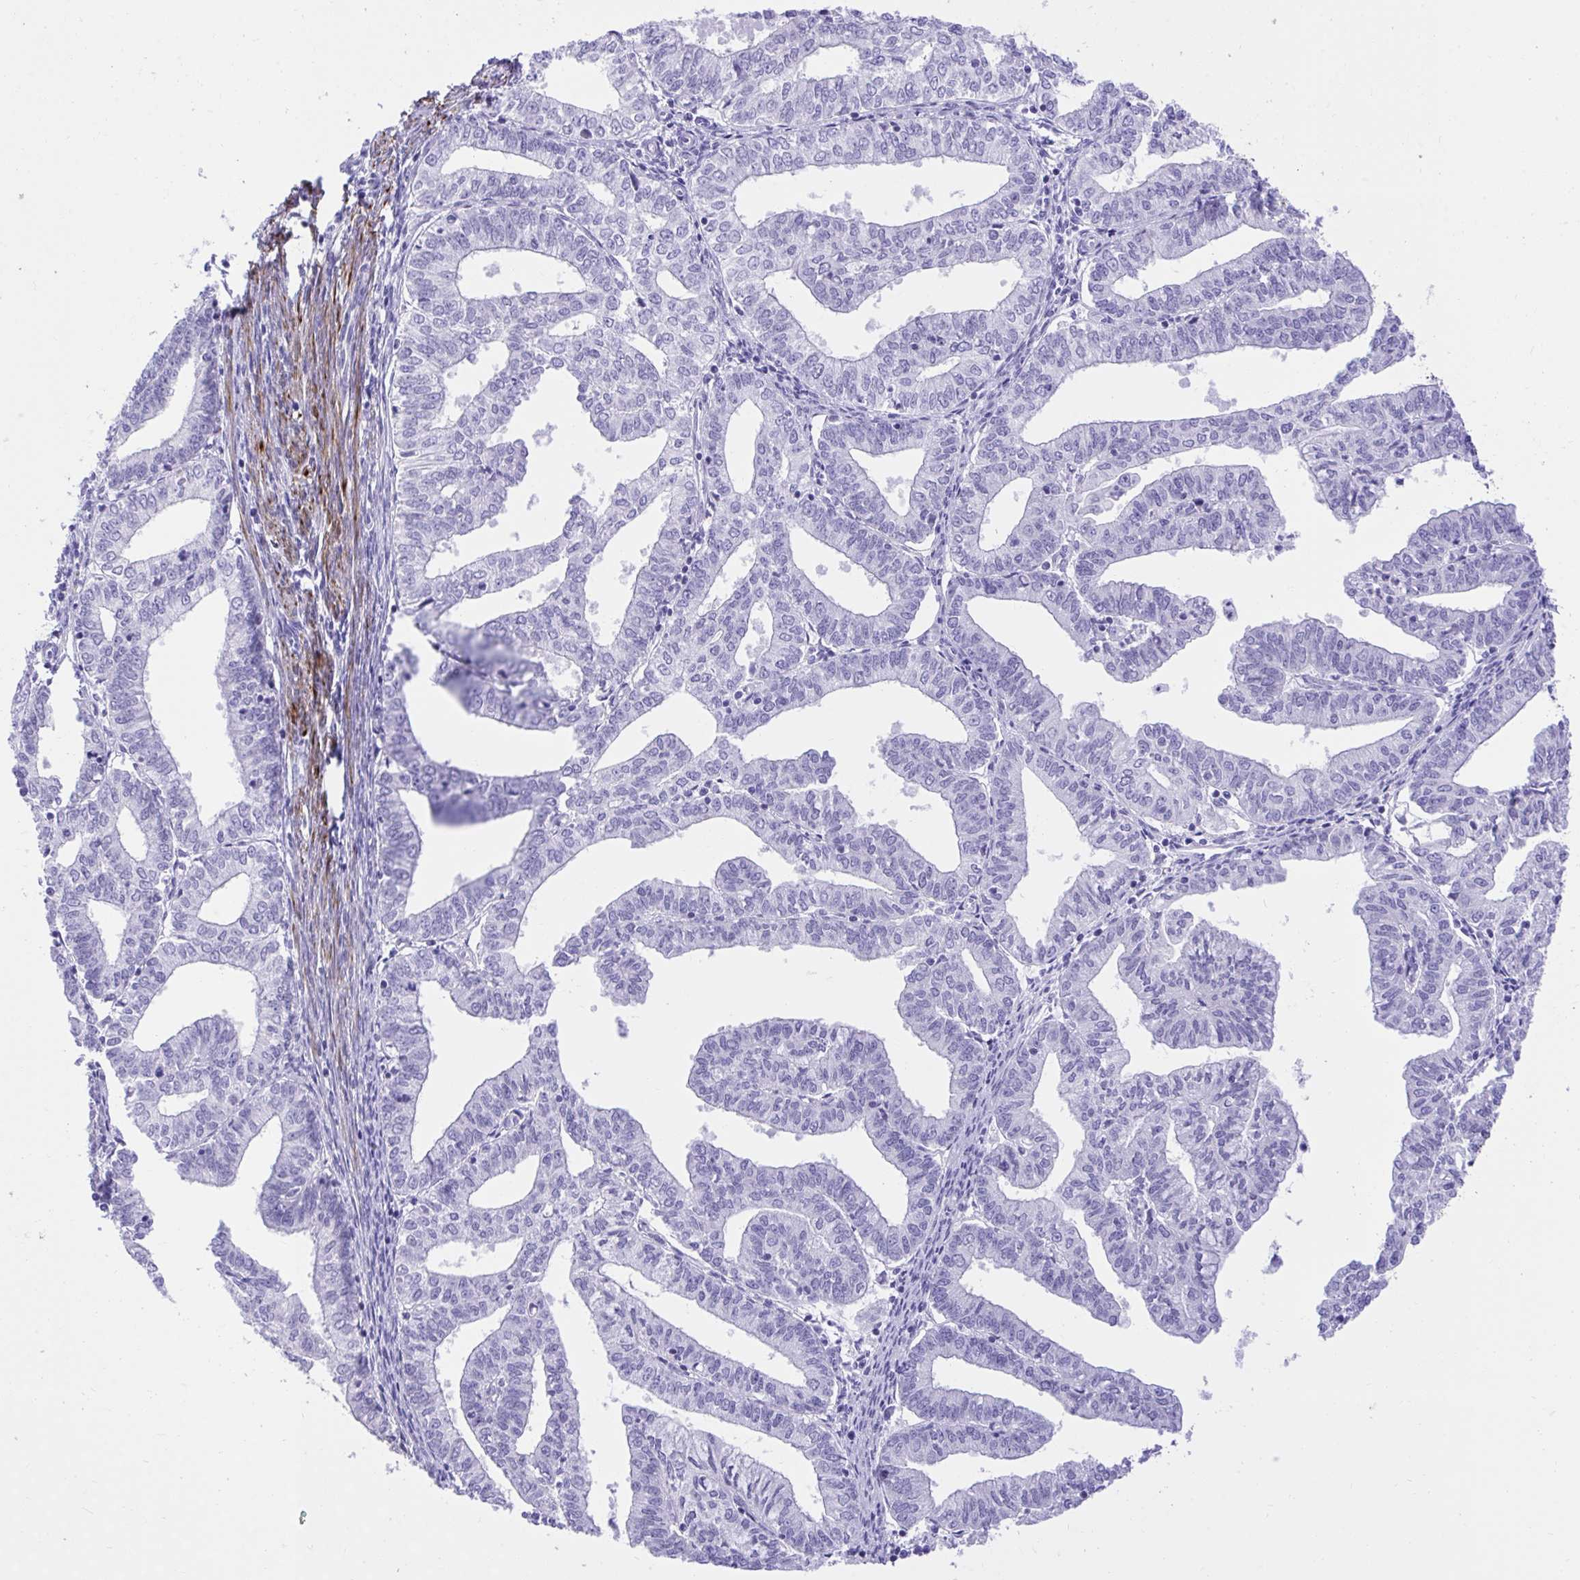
{"staining": {"intensity": "negative", "quantity": "none", "location": "none"}, "tissue": "endometrial cancer", "cell_type": "Tumor cells", "image_type": "cancer", "snomed": [{"axis": "morphology", "description": "Adenocarcinoma, NOS"}, {"axis": "topography", "description": "Endometrium"}], "caption": "DAB (3,3'-diaminobenzidine) immunohistochemical staining of endometrial cancer reveals no significant positivity in tumor cells.", "gene": "KCNN4", "patient": {"sex": "female", "age": 61}}